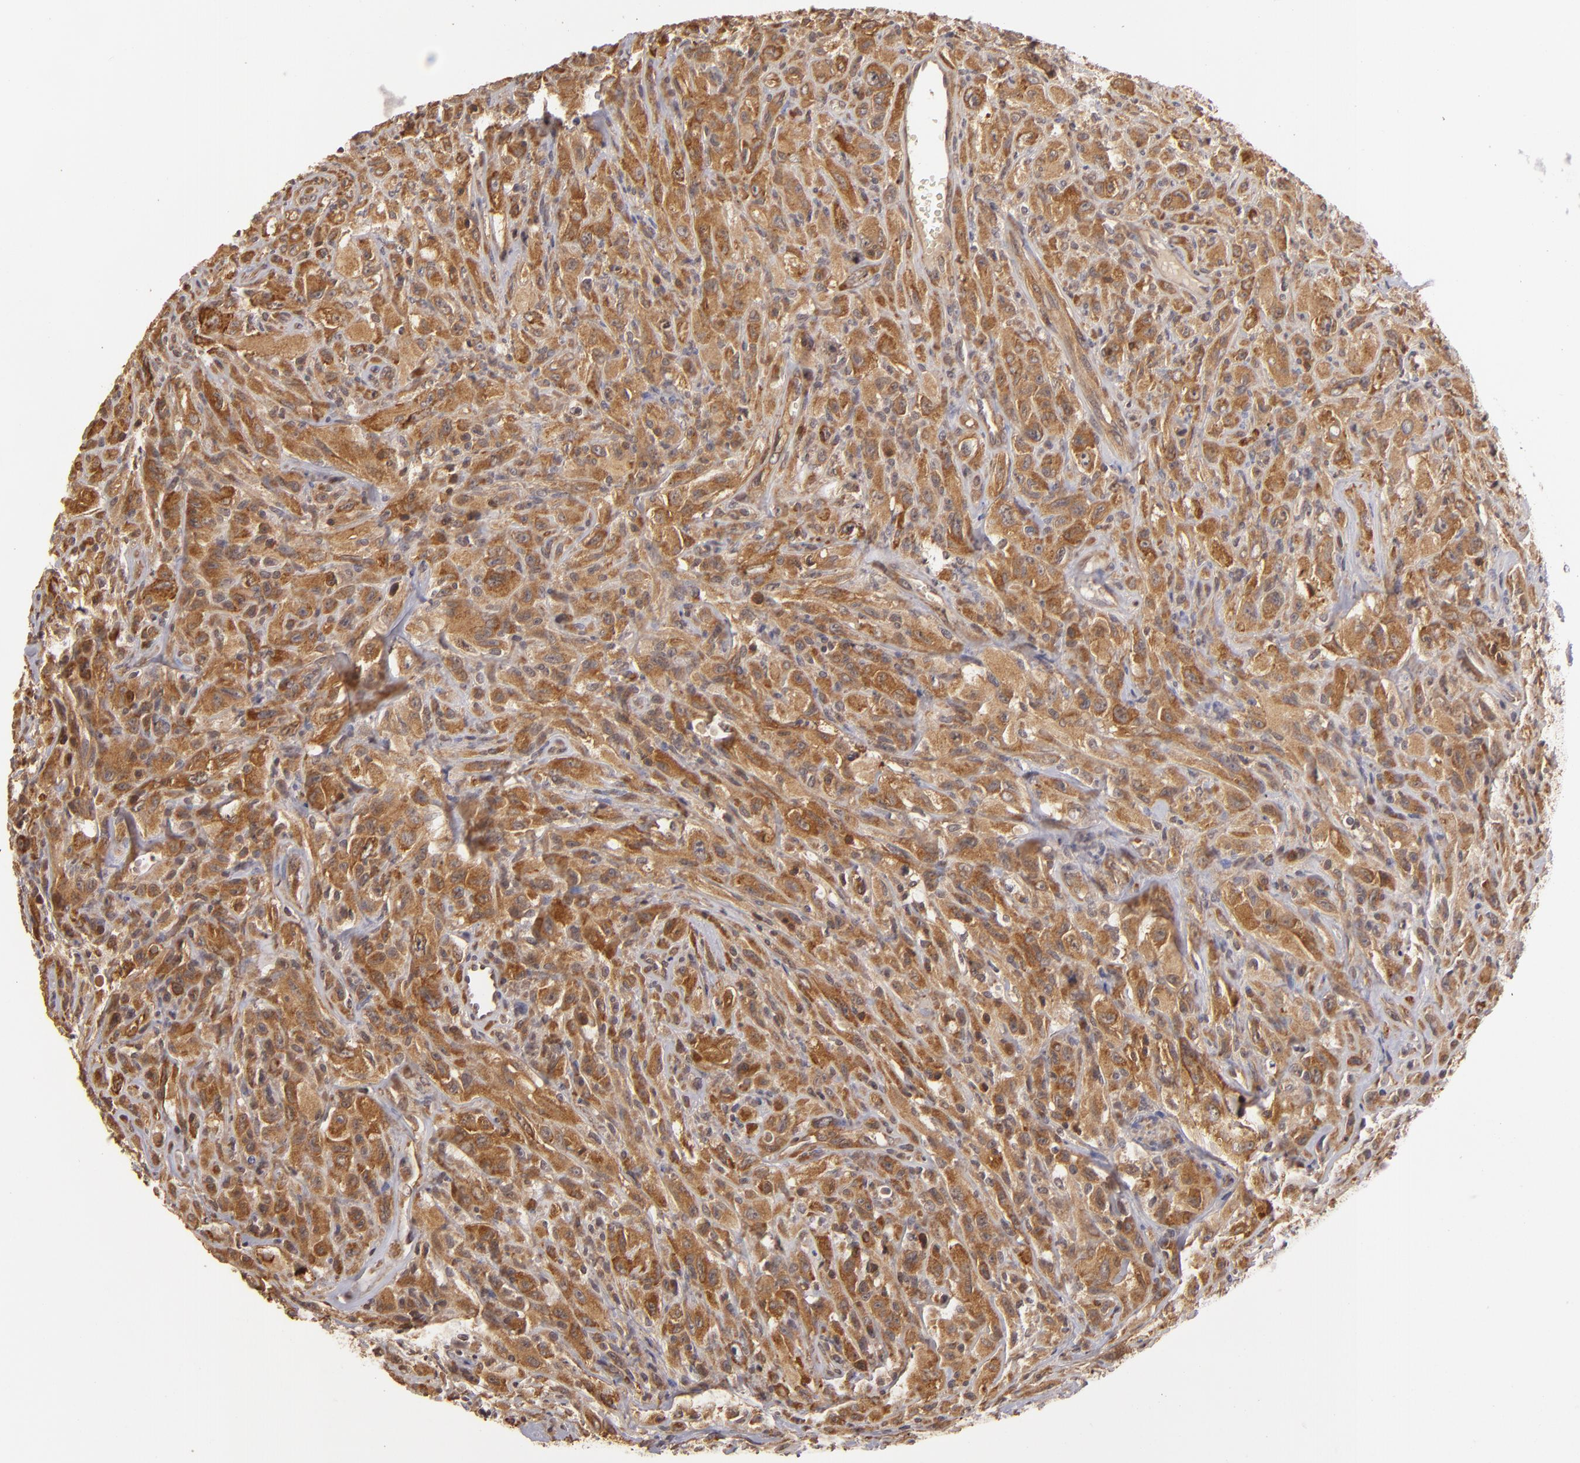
{"staining": {"intensity": "moderate", "quantity": ">75%", "location": "cytoplasmic/membranous"}, "tissue": "glioma", "cell_type": "Tumor cells", "image_type": "cancer", "snomed": [{"axis": "morphology", "description": "Glioma, malignant, High grade"}, {"axis": "topography", "description": "Brain"}], "caption": "Tumor cells reveal medium levels of moderate cytoplasmic/membranous expression in approximately >75% of cells in glioma.", "gene": "MAPK3", "patient": {"sex": "male", "age": 48}}